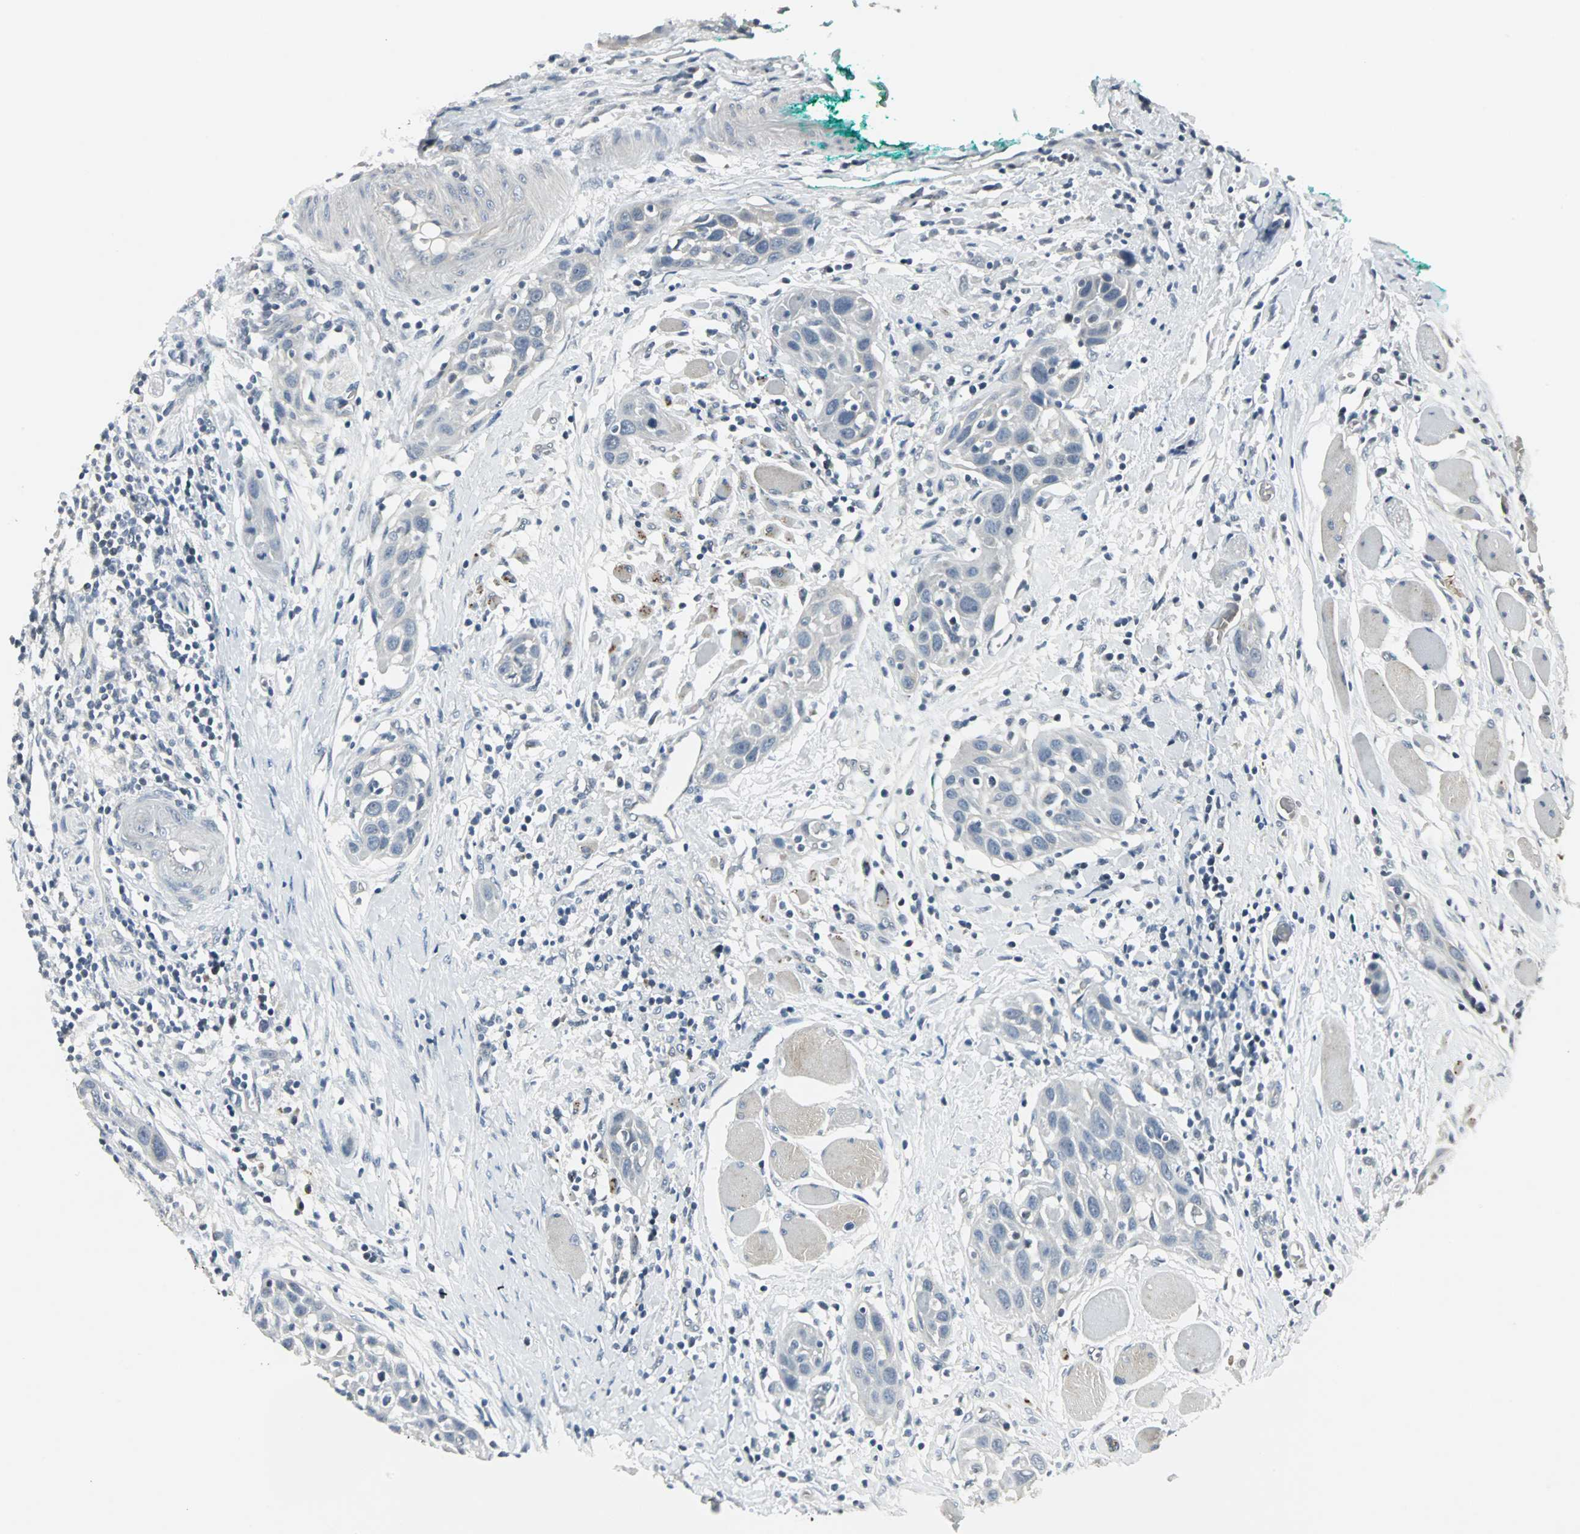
{"staining": {"intensity": "negative", "quantity": "none", "location": "none"}, "tissue": "head and neck cancer", "cell_type": "Tumor cells", "image_type": "cancer", "snomed": [{"axis": "morphology", "description": "Squamous cell carcinoma, NOS"}, {"axis": "topography", "description": "Oral tissue"}, {"axis": "topography", "description": "Head-Neck"}], "caption": "IHC of head and neck cancer shows no expression in tumor cells.", "gene": "CCT5", "patient": {"sex": "female", "age": 50}}